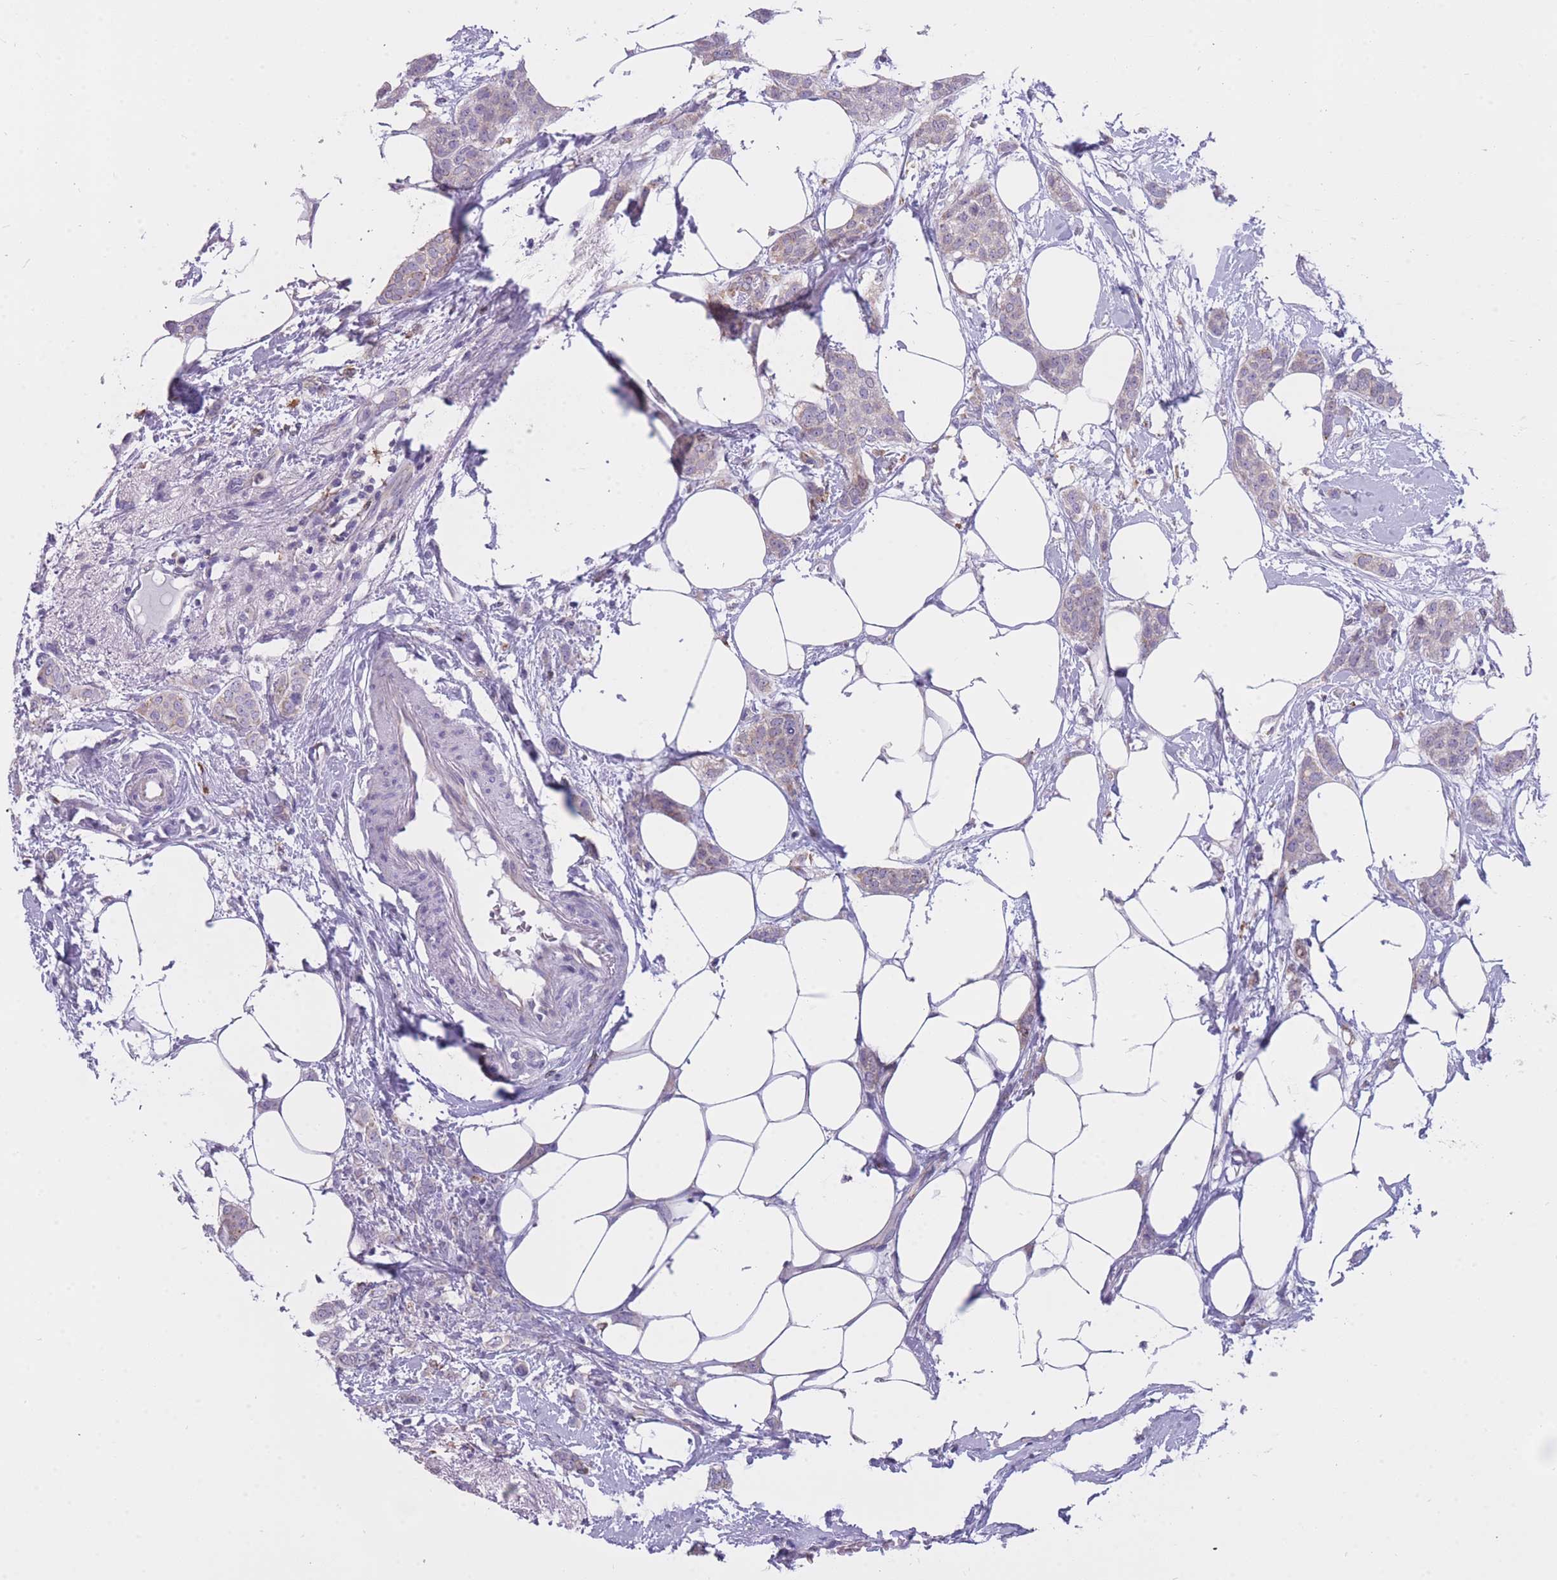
{"staining": {"intensity": "weak", "quantity": "<25%", "location": "cytoplasmic/membranous"}, "tissue": "breast cancer", "cell_type": "Tumor cells", "image_type": "cancer", "snomed": [{"axis": "morphology", "description": "Duct carcinoma"}, {"axis": "topography", "description": "Breast"}], "caption": "This is an immunohistochemistry image of human breast infiltrating ductal carcinoma. There is no expression in tumor cells.", "gene": "ZNF662", "patient": {"sex": "female", "age": 72}}